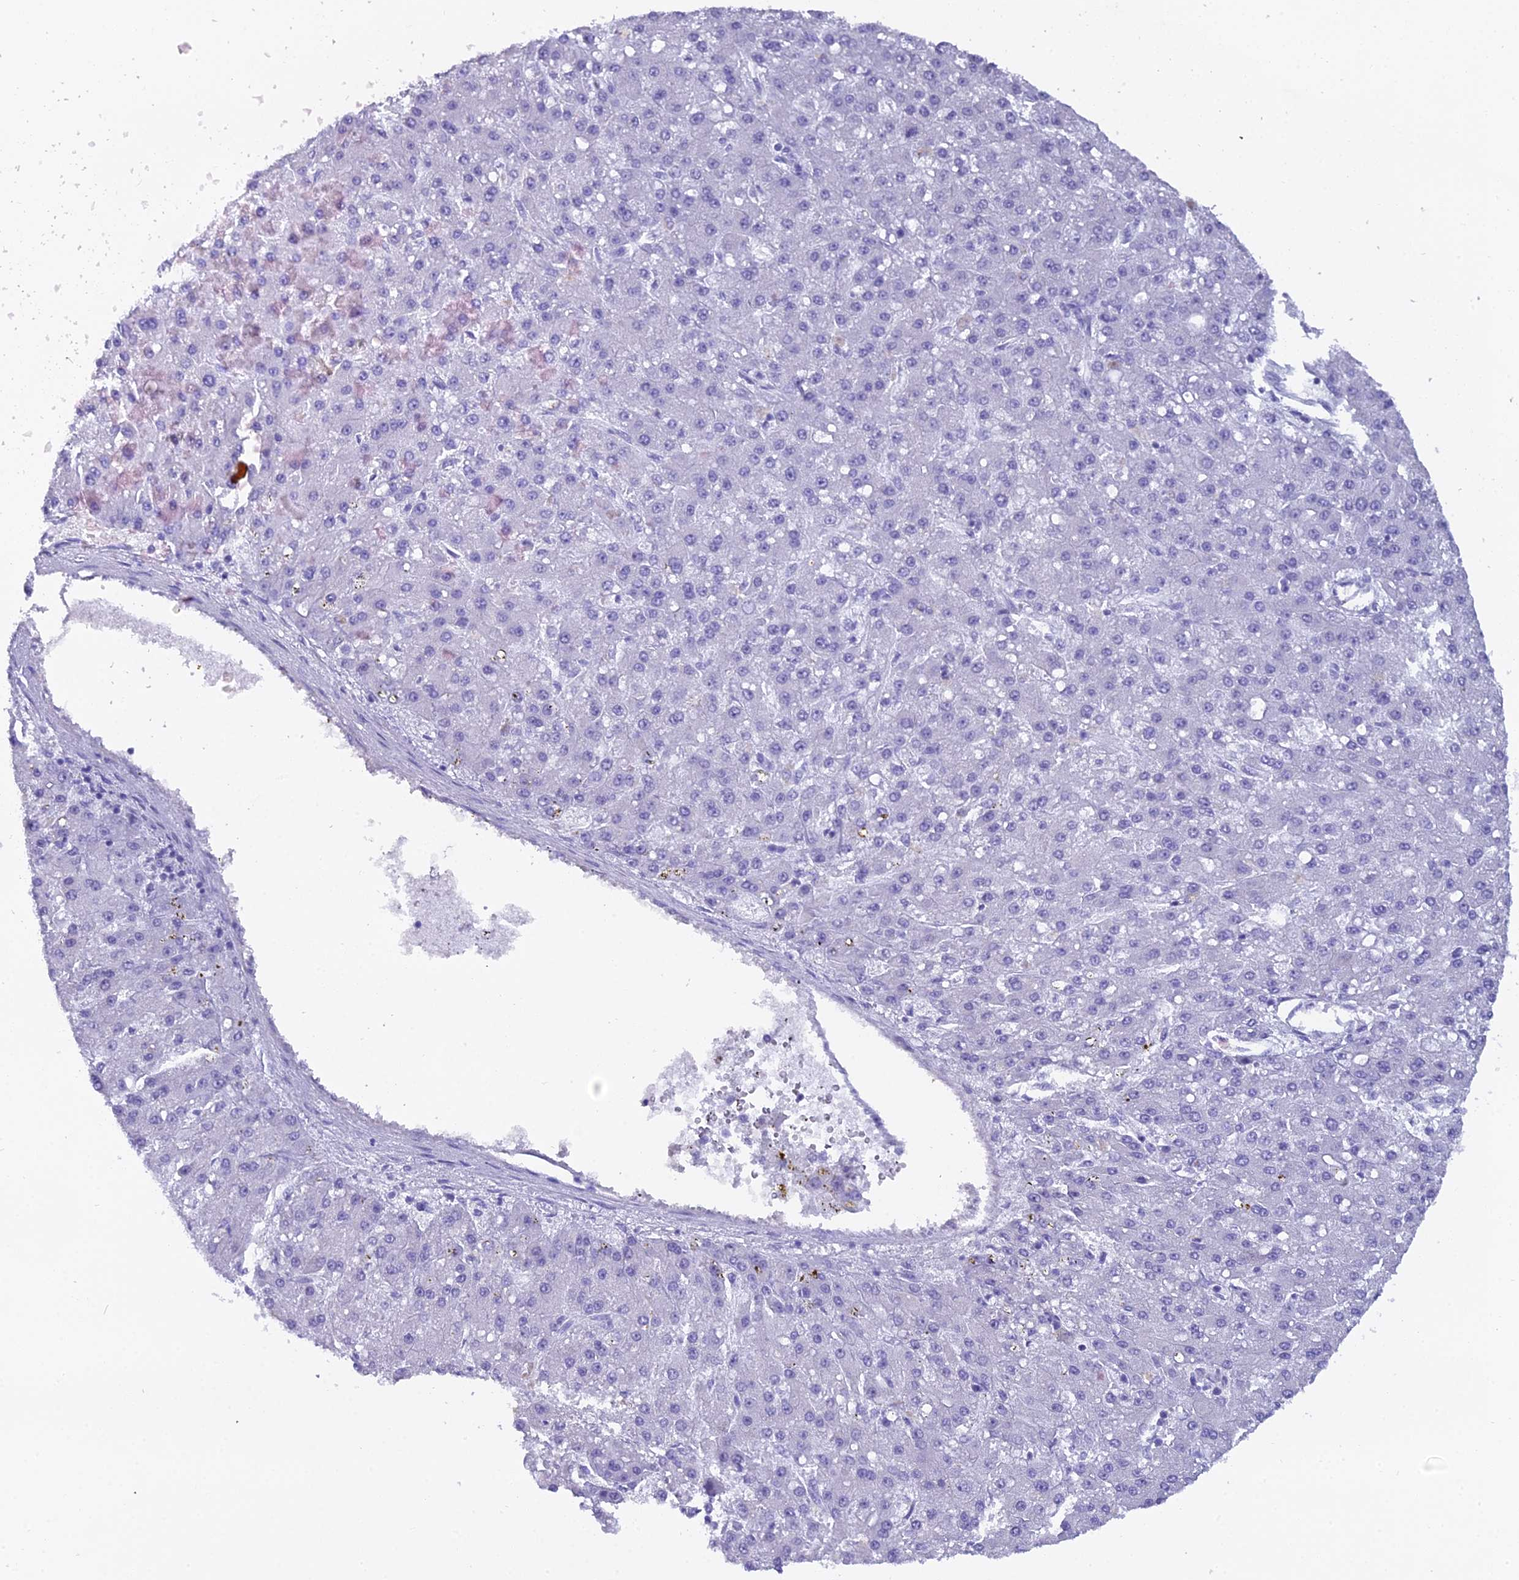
{"staining": {"intensity": "negative", "quantity": "none", "location": "none"}, "tissue": "liver cancer", "cell_type": "Tumor cells", "image_type": "cancer", "snomed": [{"axis": "morphology", "description": "Carcinoma, Hepatocellular, NOS"}, {"axis": "topography", "description": "Liver"}], "caption": "This is a image of immunohistochemistry (IHC) staining of liver hepatocellular carcinoma, which shows no staining in tumor cells.", "gene": "UNC80", "patient": {"sex": "male", "age": 67}}